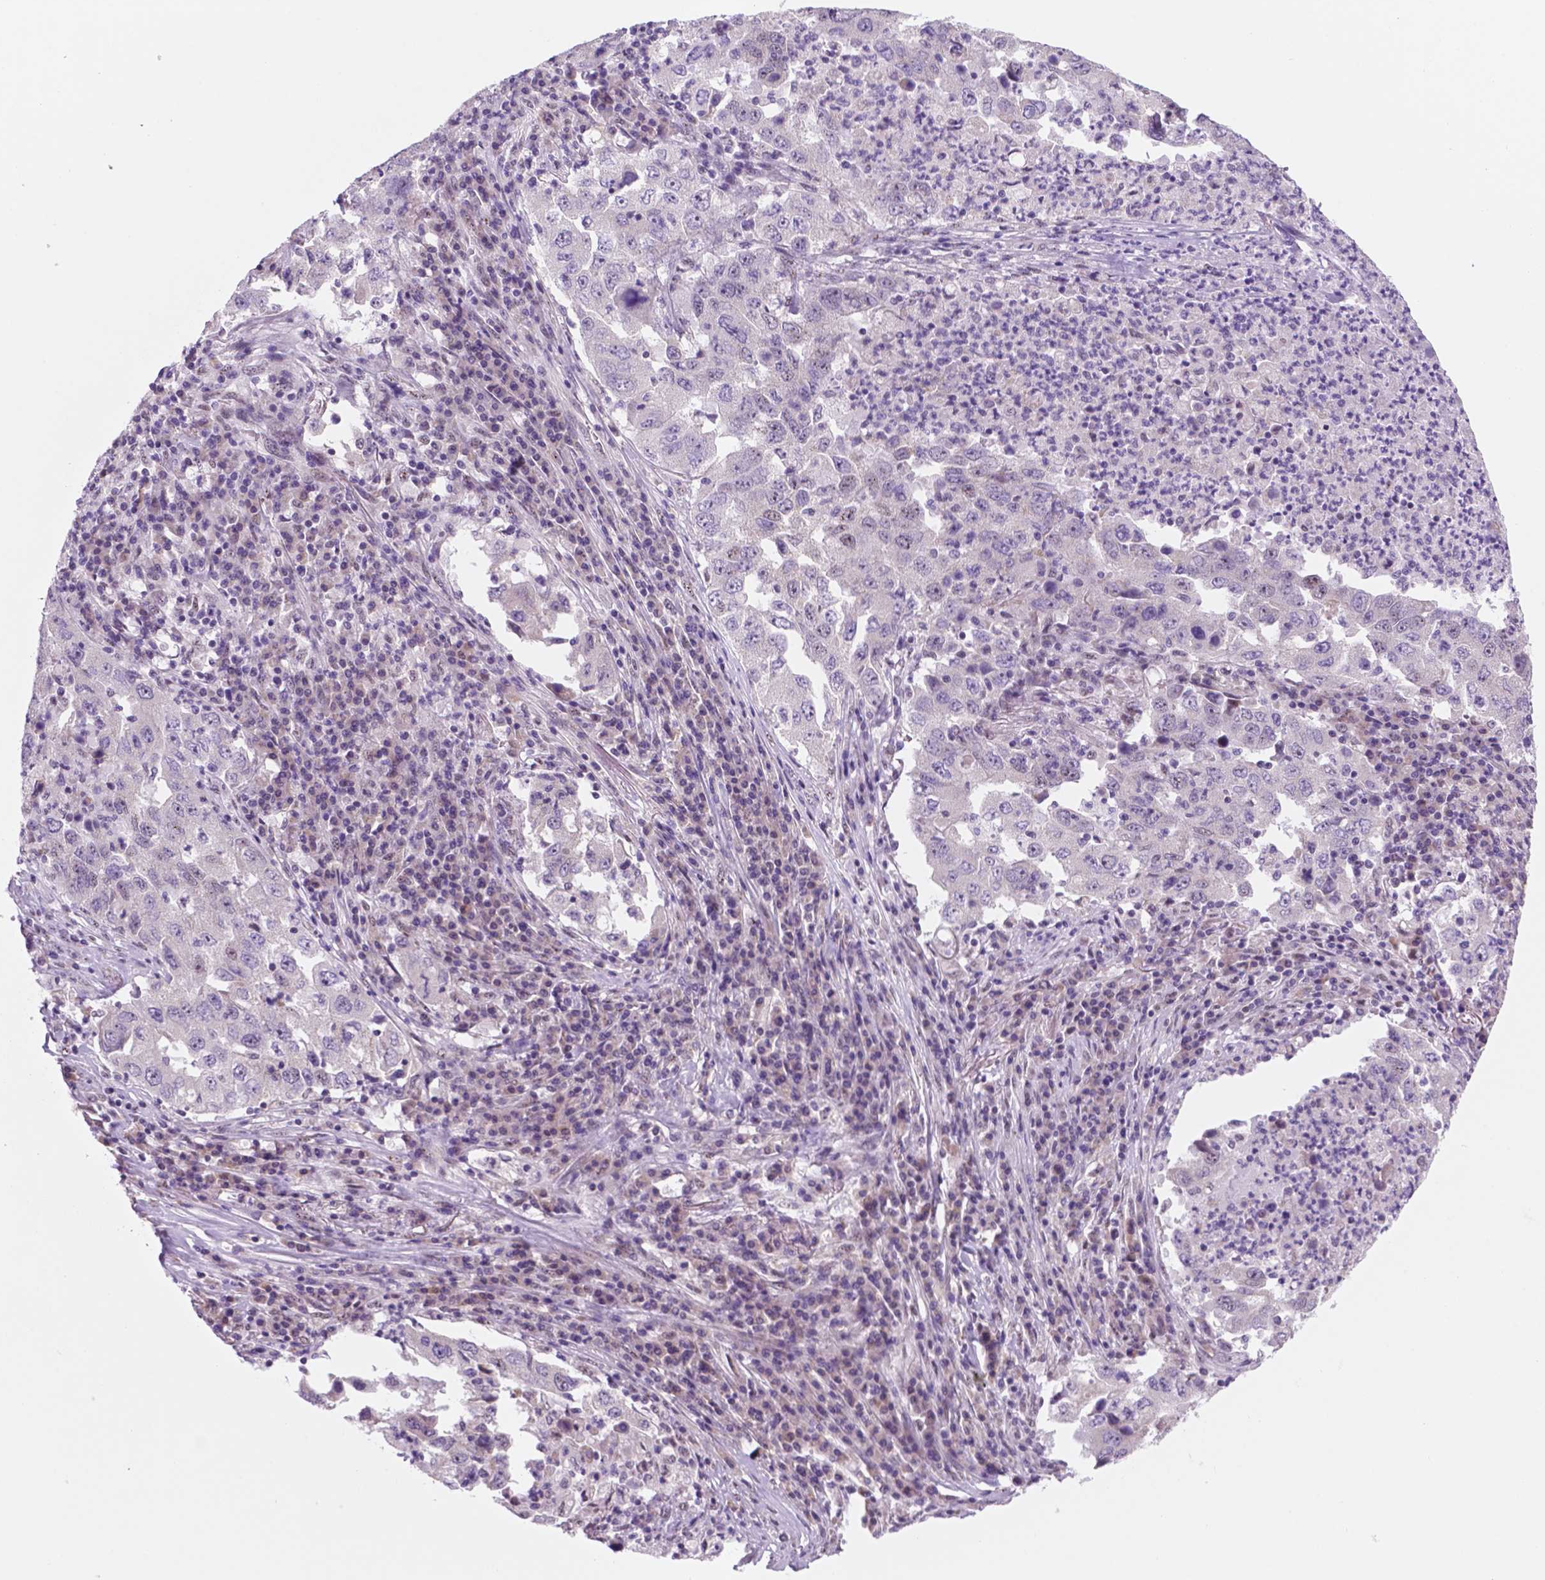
{"staining": {"intensity": "negative", "quantity": "none", "location": "none"}, "tissue": "lung cancer", "cell_type": "Tumor cells", "image_type": "cancer", "snomed": [{"axis": "morphology", "description": "Adenocarcinoma, NOS"}, {"axis": "topography", "description": "Lung"}], "caption": "High power microscopy histopathology image of an immunohistochemistry (IHC) histopathology image of lung cancer, revealing no significant positivity in tumor cells. Nuclei are stained in blue.", "gene": "C18orf21", "patient": {"sex": "male", "age": 73}}